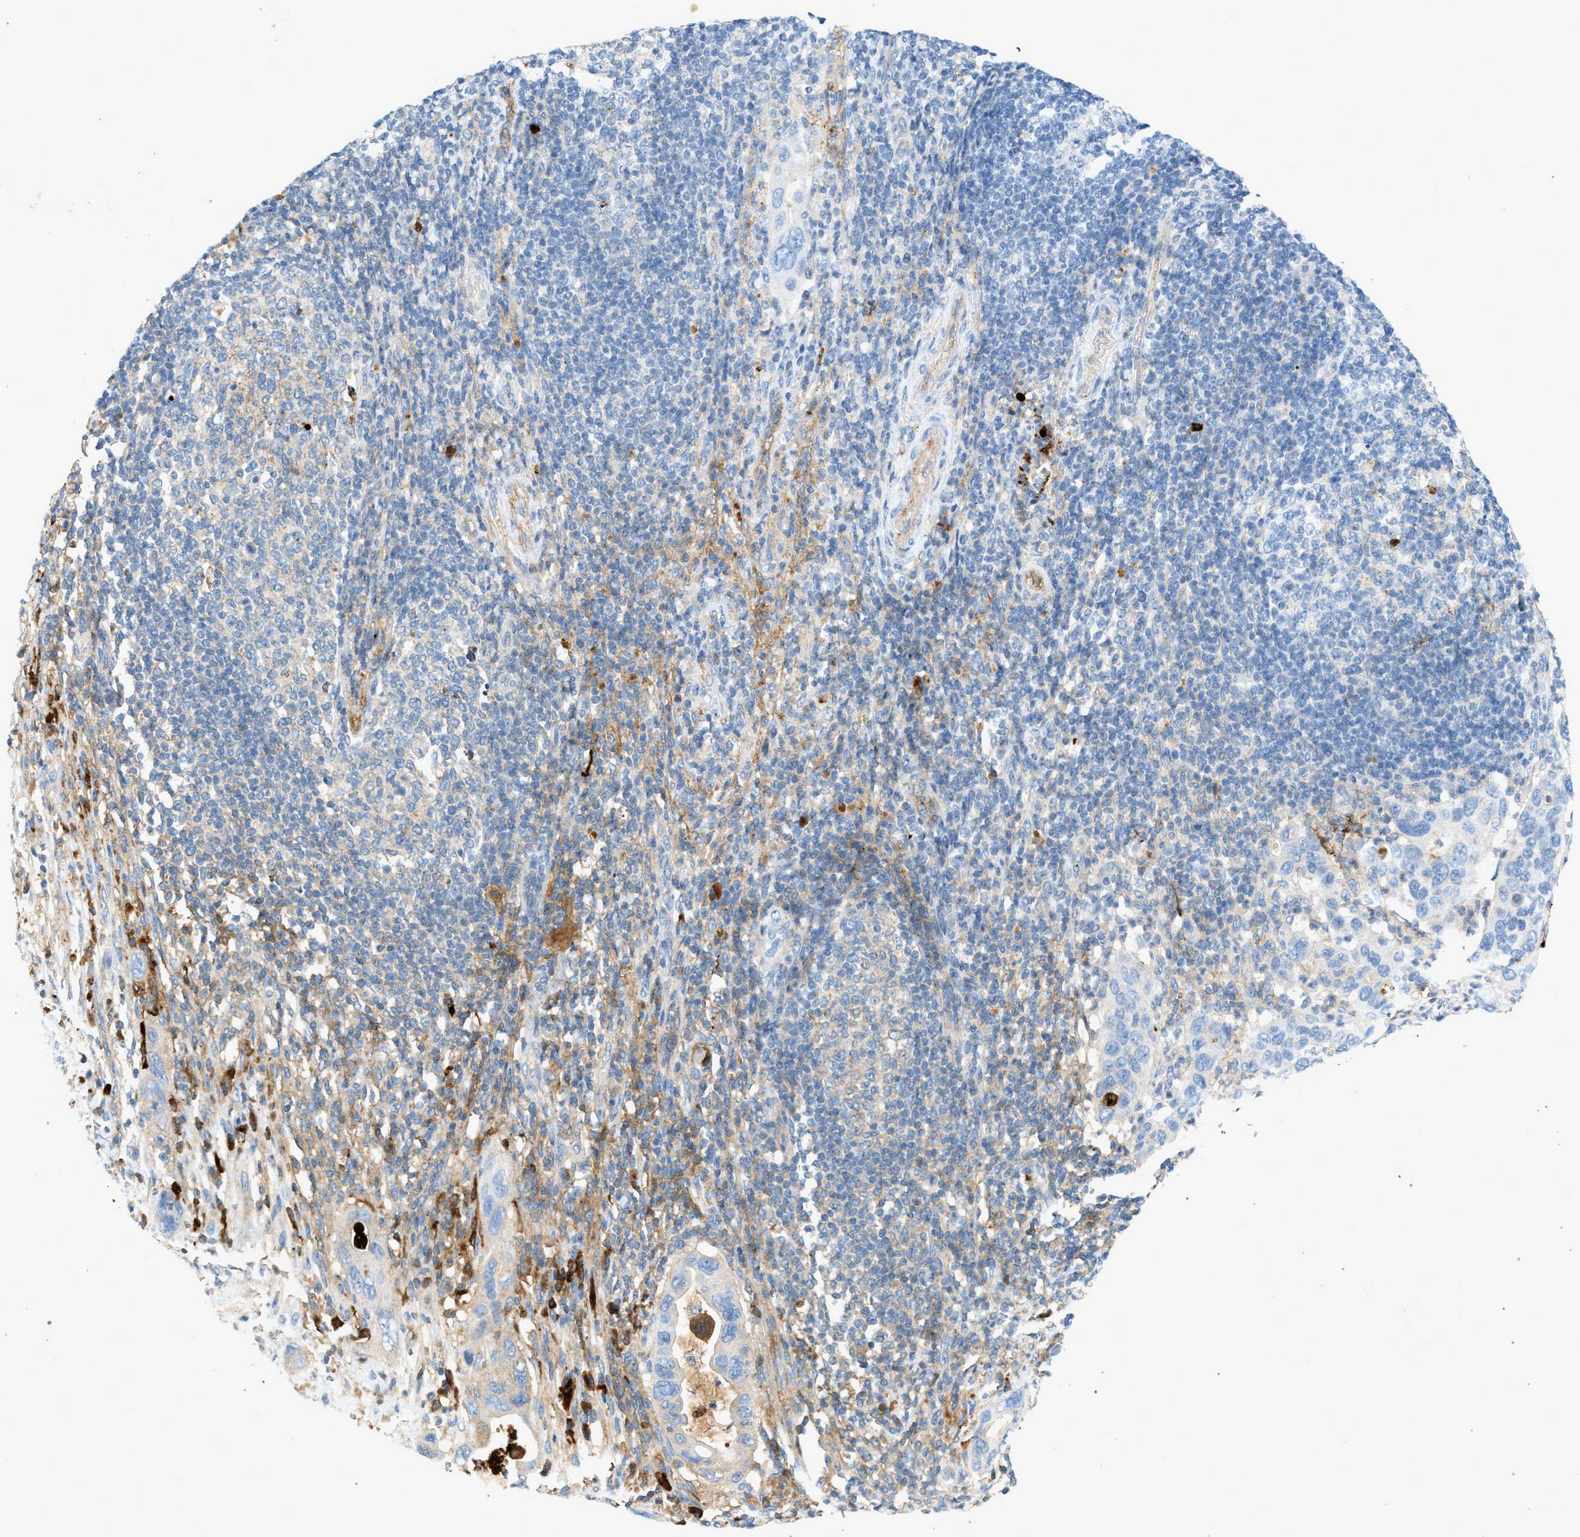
{"staining": {"intensity": "weak", "quantity": "25%-75%", "location": "cytoplasmic/membranous"}, "tissue": "pancreatic cancer", "cell_type": "Tumor cells", "image_type": "cancer", "snomed": [{"axis": "morphology", "description": "Adenocarcinoma, NOS"}, {"axis": "topography", "description": "Pancreas"}], "caption": "This is an image of immunohistochemistry (IHC) staining of pancreatic adenocarcinoma, which shows weak expression in the cytoplasmic/membranous of tumor cells.", "gene": "F2", "patient": {"sex": "female", "age": 71}}